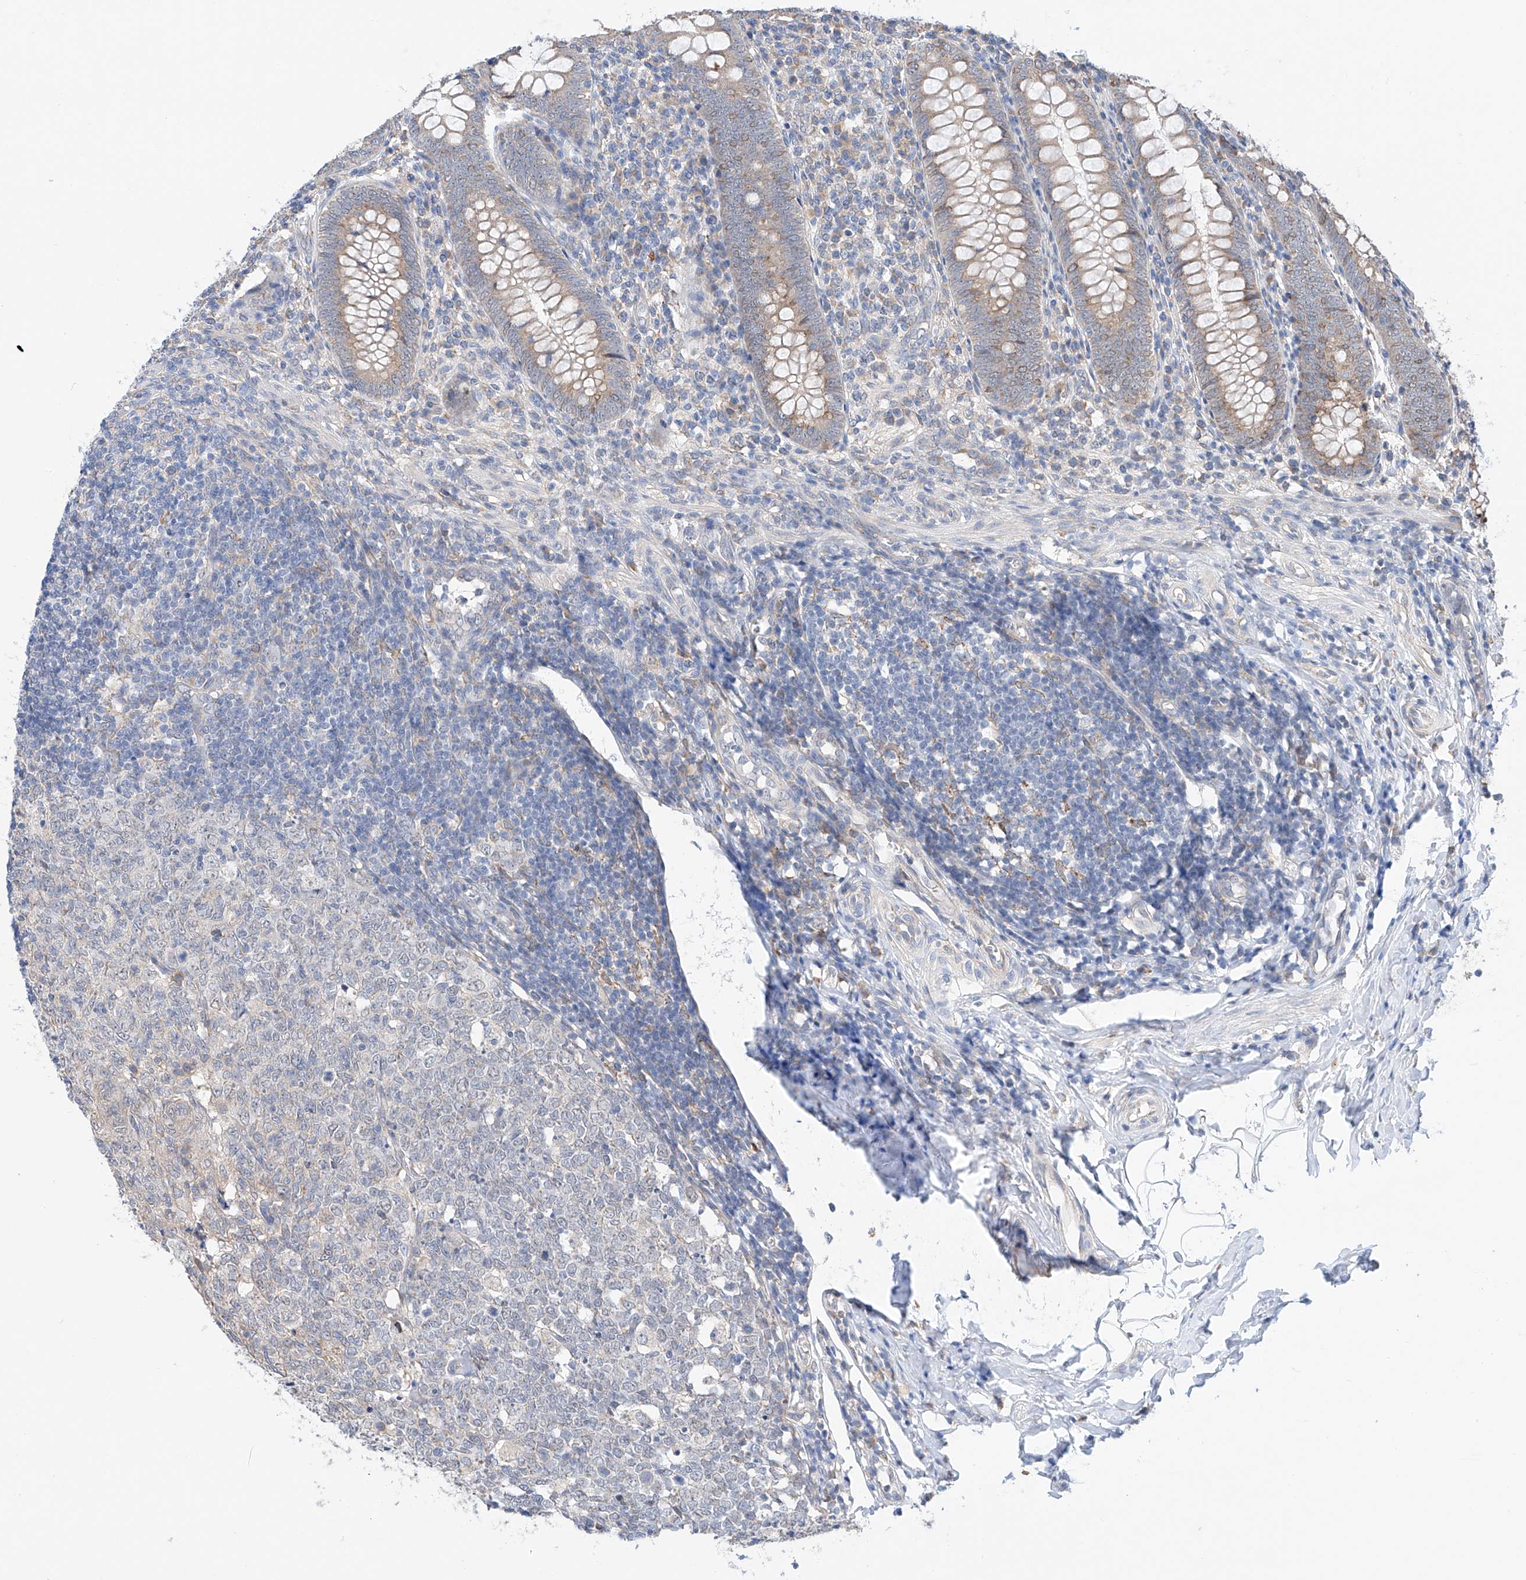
{"staining": {"intensity": "moderate", "quantity": "25%-75%", "location": "cytoplasmic/membranous"}, "tissue": "appendix", "cell_type": "Glandular cells", "image_type": "normal", "snomed": [{"axis": "morphology", "description": "Normal tissue, NOS"}, {"axis": "topography", "description": "Appendix"}], "caption": "Immunohistochemical staining of unremarkable appendix exhibits 25%-75% levels of moderate cytoplasmic/membranous protein expression in approximately 25%-75% of glandular cells. Nuclei are stained in blue.", "gene": "DNAH8", "patient": {"sex": "male", "age": 14}}